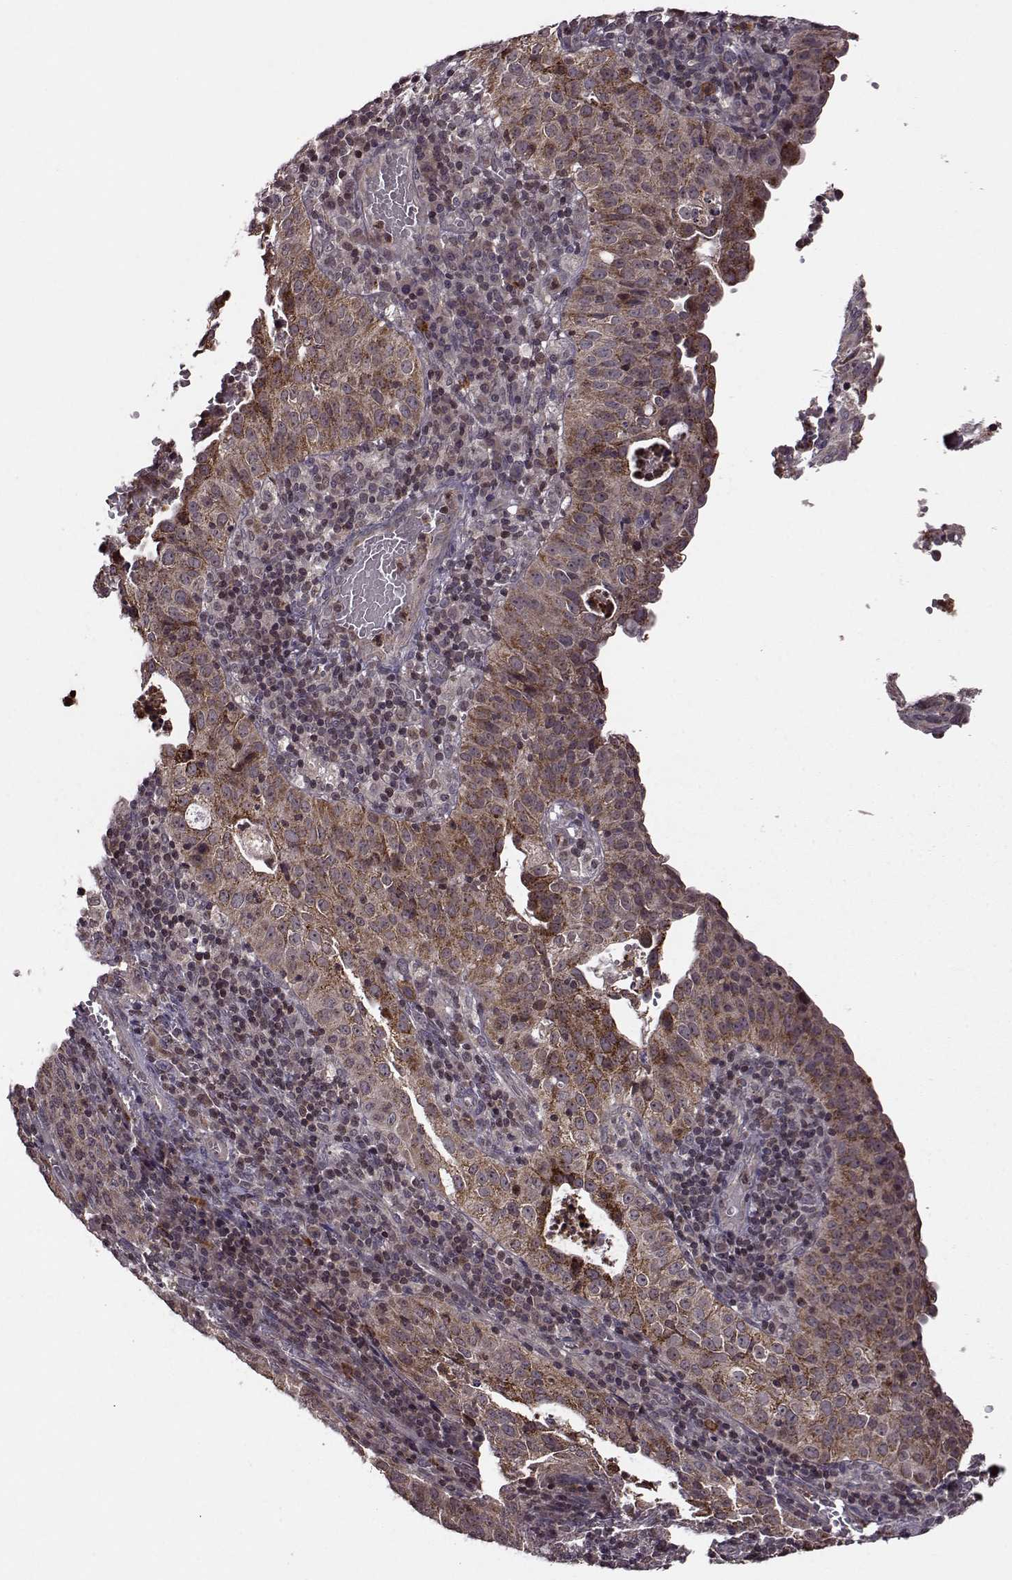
{"staining": {"intensity": "strong", "quantity": "25%-75%", "location": "cytoplasmic/membranous"}, "tissue": "cervical cancer", "cell_type": "Tumor cells", "image_type": "cancer", "snomed": [{"axis": "morphology", "description": "Squamous cell carcinoma, NOS"}, {"axis": "topography", "description": "Cervix"}], "caption": "Immunohistochemistry (IHC) of human cervical squamous cell carcinoma displays high levels of strong cytoplasmic/membranous positivity in approximately 25%-75% of tumor cells.", "gene": "TRMU", "patient": {"sex": "female", "age": 39}}